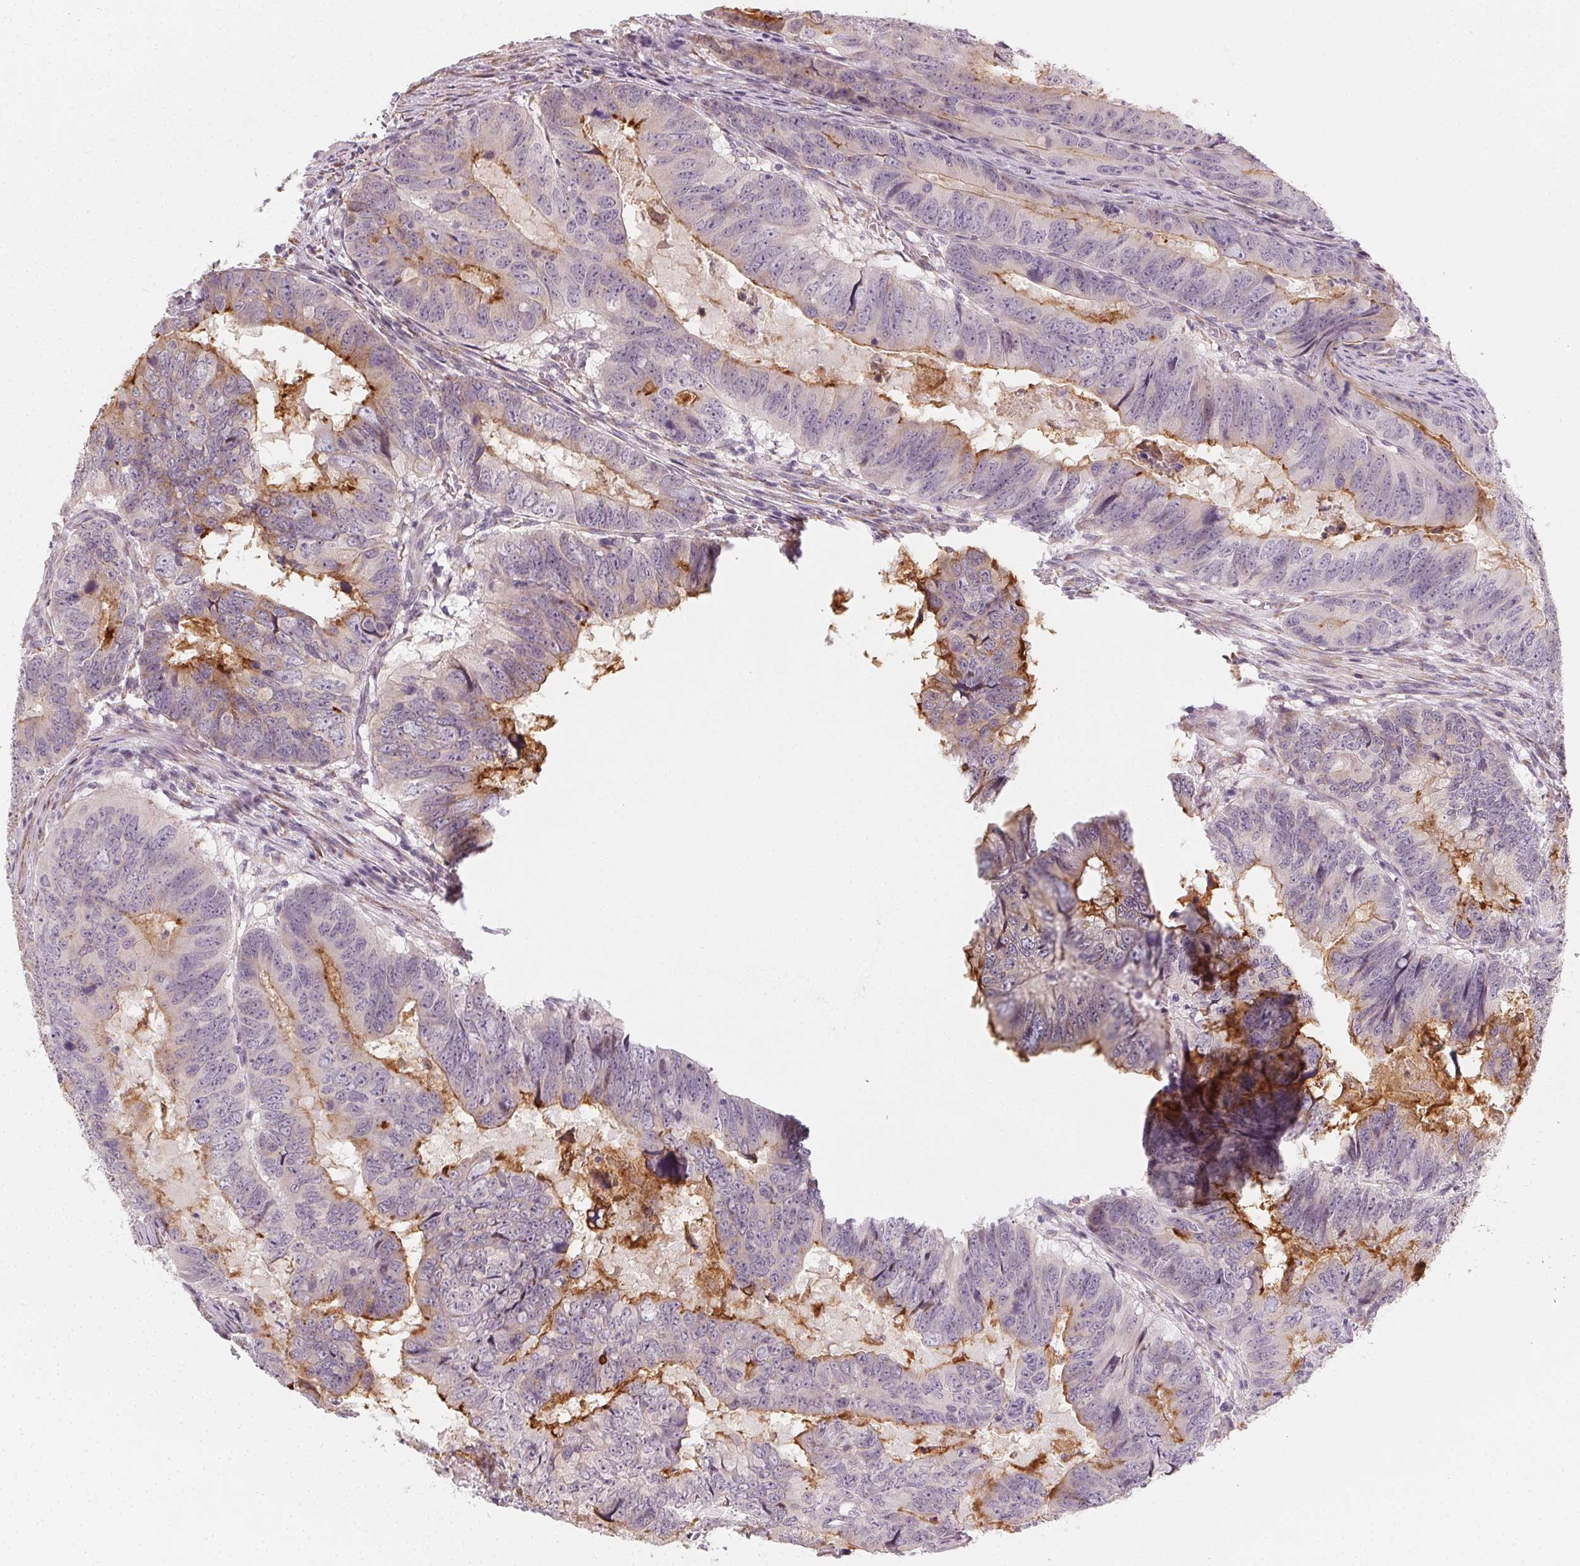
{"staining": {"intensity": "moderate", "quantity": "<25%", "location": "cytoplasmic/membranous"}, "tissue": "colorectal cancer", "cell_type": "Tumor cells", "image_type": "cancer", "snomed": [{"axis": "morphology", "description": "Adenocarcinoma, NOS"}, {"axis": "topography", "description": "Colon"}], "caption": "Immunohistochemistry (IHC) (DAB (3,3'-diaminobenzidine)) staining of human colorectal adenocarcinoma reveals moderate cytoplasmic/membranous protein expression in approximately <25% of tumor cells. The protein of interest is stained brown, and the nuclei are stained in blue (DAB (3,3'-diaminobenzidine) IHC with brightfield microscopy, high magnification).", "gene": "CCDC96", "patient": {"sex": "male", "age": 79}}